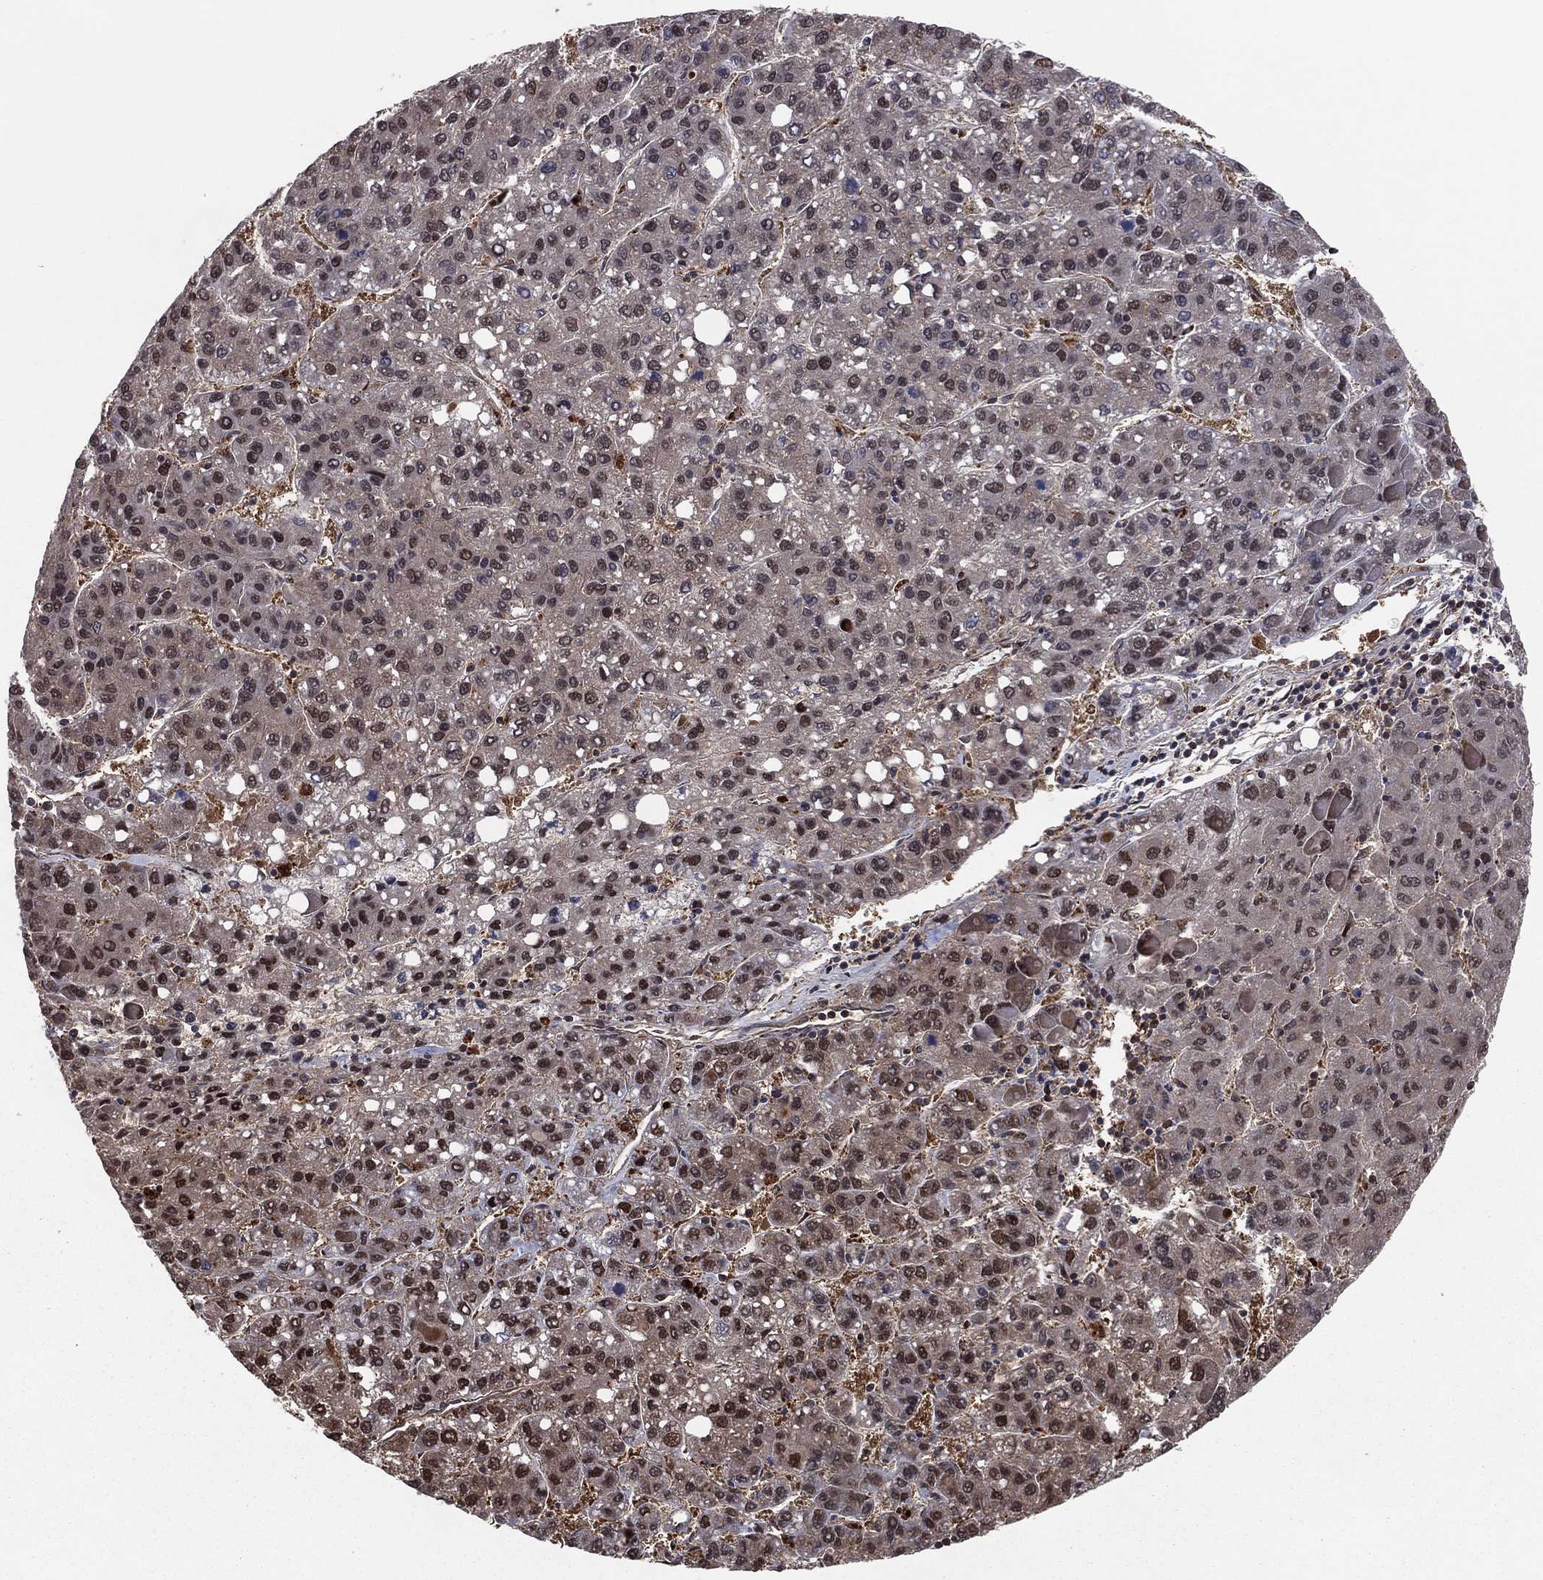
{"staining": {"intensity": "moderate", "quantity": "25%-75%", "location": "nuclear"}, "tissue": "liver cancer", "cell_type": "Tumor cells", "image_type": "cancer", "snomed": [{"axis": "morphology", "description": "Carcinoma, Hepatocellular, NOS"}, {"axis": "topography", "description": "Liver"}], "caption": "A brown stain highlights moderate nuclear positivity of a protein in human liver hepatocellular carcinoma tumor cells.", "gene": "ICOSLG", "patient": {"sex": "female", "age": 82}}